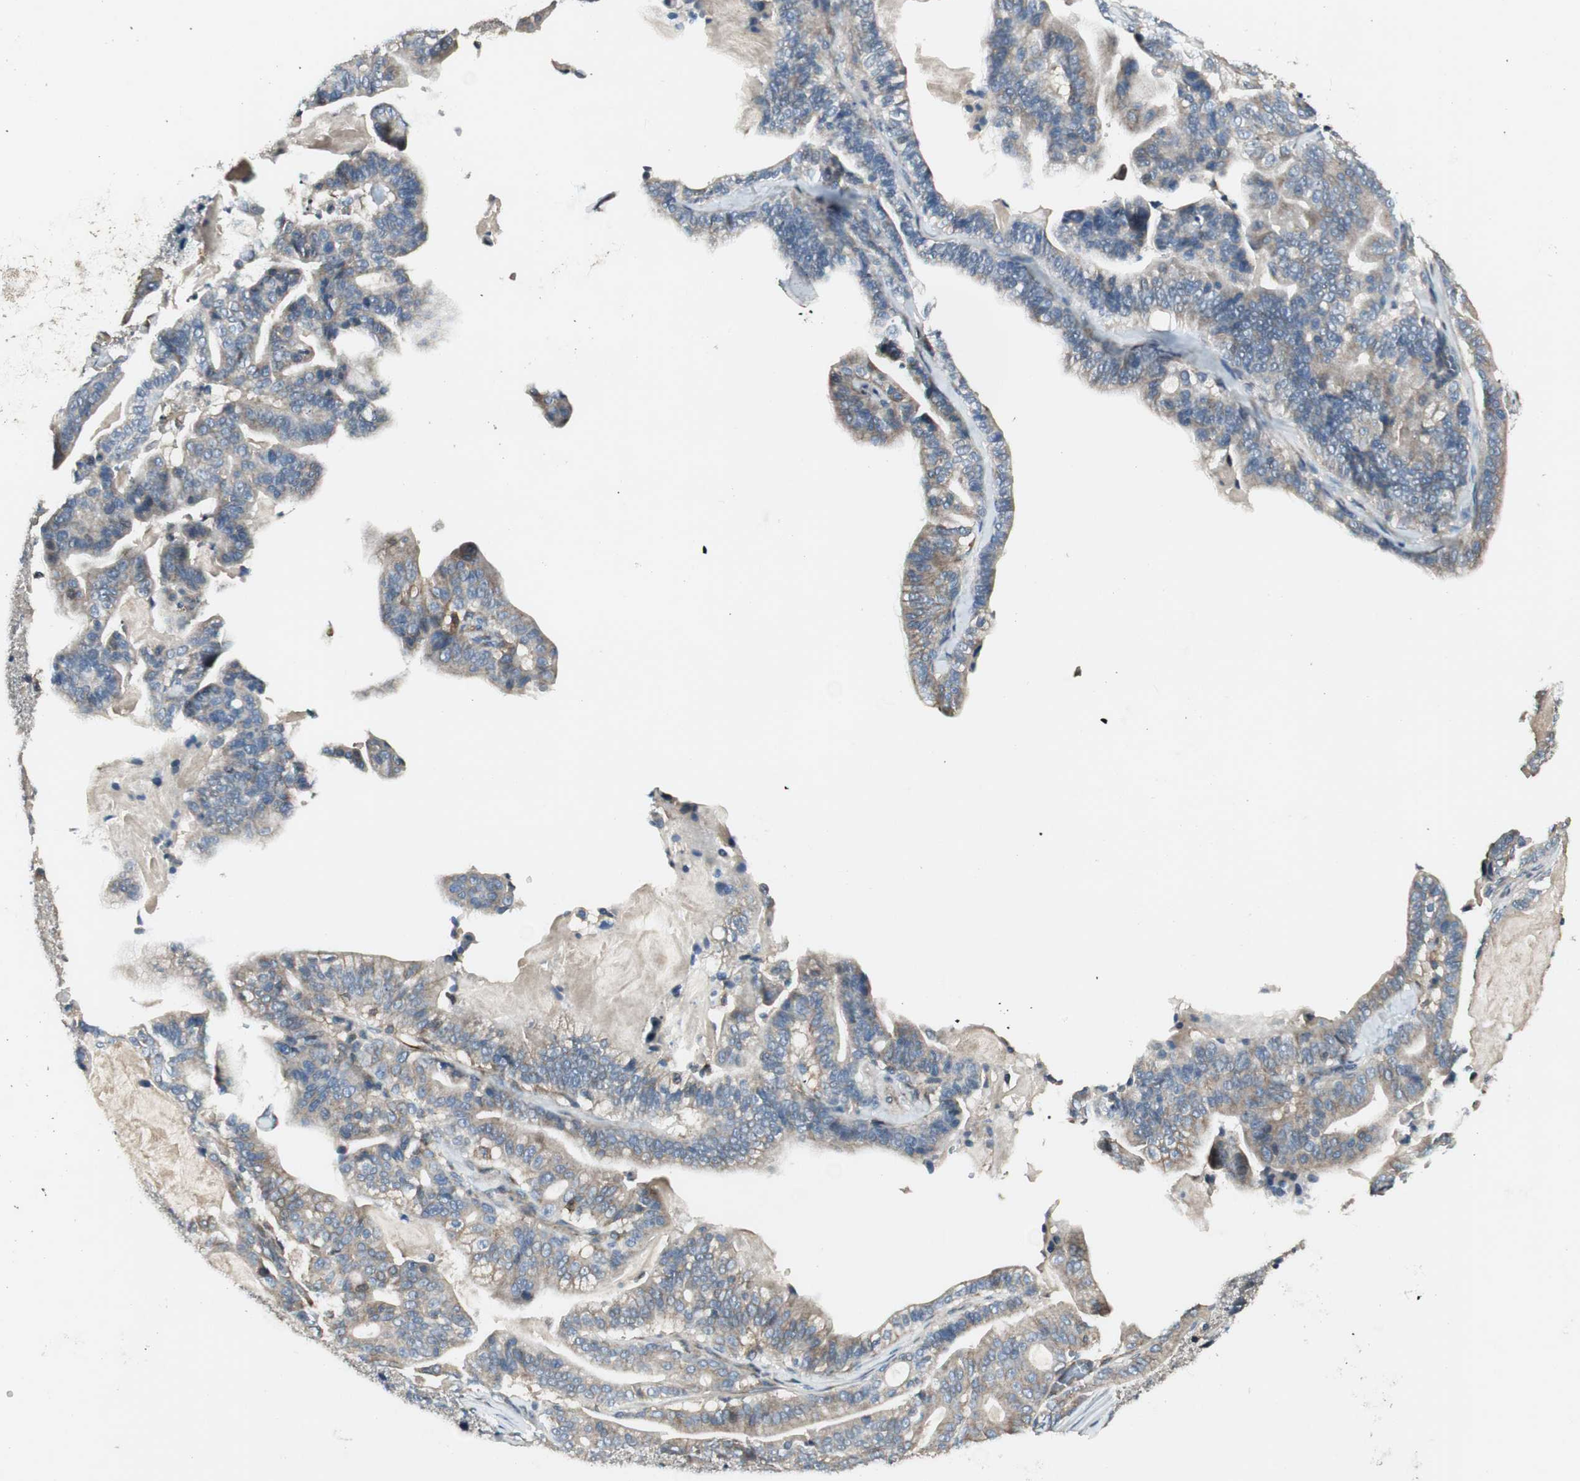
{"staining": {"intensity": "moderate", "quantity": ">75%", "location": "cytoplasmic/membranous"}, "tissue": "pancreatic cancer", "cell_type": "Tumor cells", "image_type": "cancer", "snomed": [{"axis": "morphology", "description": "Adenocarcinoma, NOS"}, {"axis": "topography", "description": "Pancreas"}], "caption": "The image shows a brown stain indicating the presence of a protein in the cytoplasmic/membranous of tumor cells in pancreatic cancer. Nuclei are stained in blue.", "gene": "BTN3A3", "patient": {"sex": "male", "age": 63}}